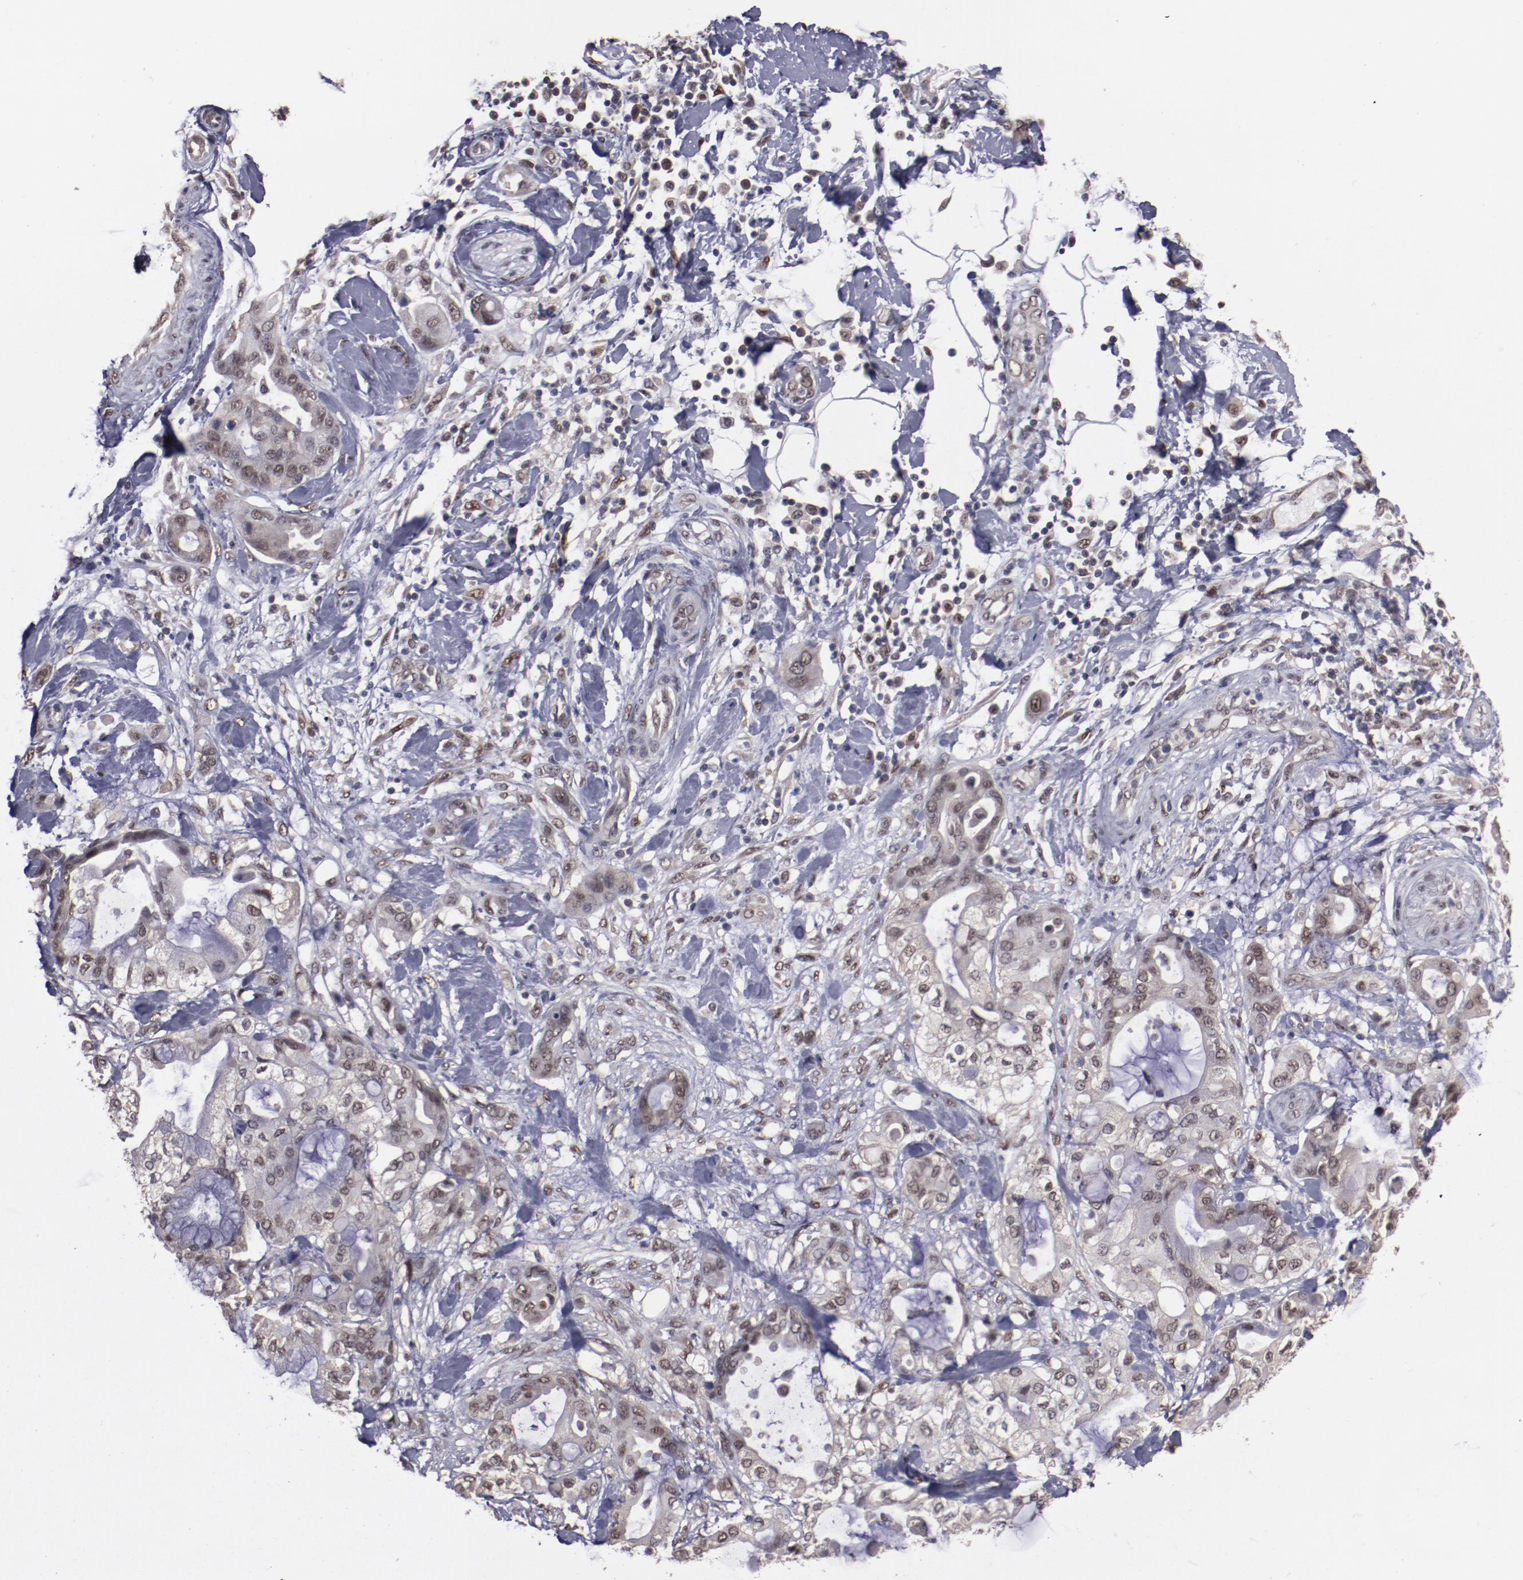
{"staining": {"intensity": "weak", "quantity": "25%-75%", "location": "cytoplasmic/membranous,nuclear"}, "tissue": "pancreatic cancer", "cell_type": "Tumor cells", "image_type": "cancer", "snomed": [{"axis": "morphology", "description": "Adenocarcinoma, NOS"}, {"axis": "morphology", "description": "Adenocarcinoma, metastatic, NOS"}, {"axis": "topography", "description": "Lymph node"}, {"axis": "topography", "description": "Pancreas"}, {"axis": "topography", "description": "Duodenum"}], "caption": "IHC of human metastatic adenocarcinoma (pancreatic) shows low levels of weak cytoplasmic/membranous and nuclear positivity in about 25%-75% of tumor cells.", "gene": "ARNT", "patient": {"sex": "female", "age": 64}}